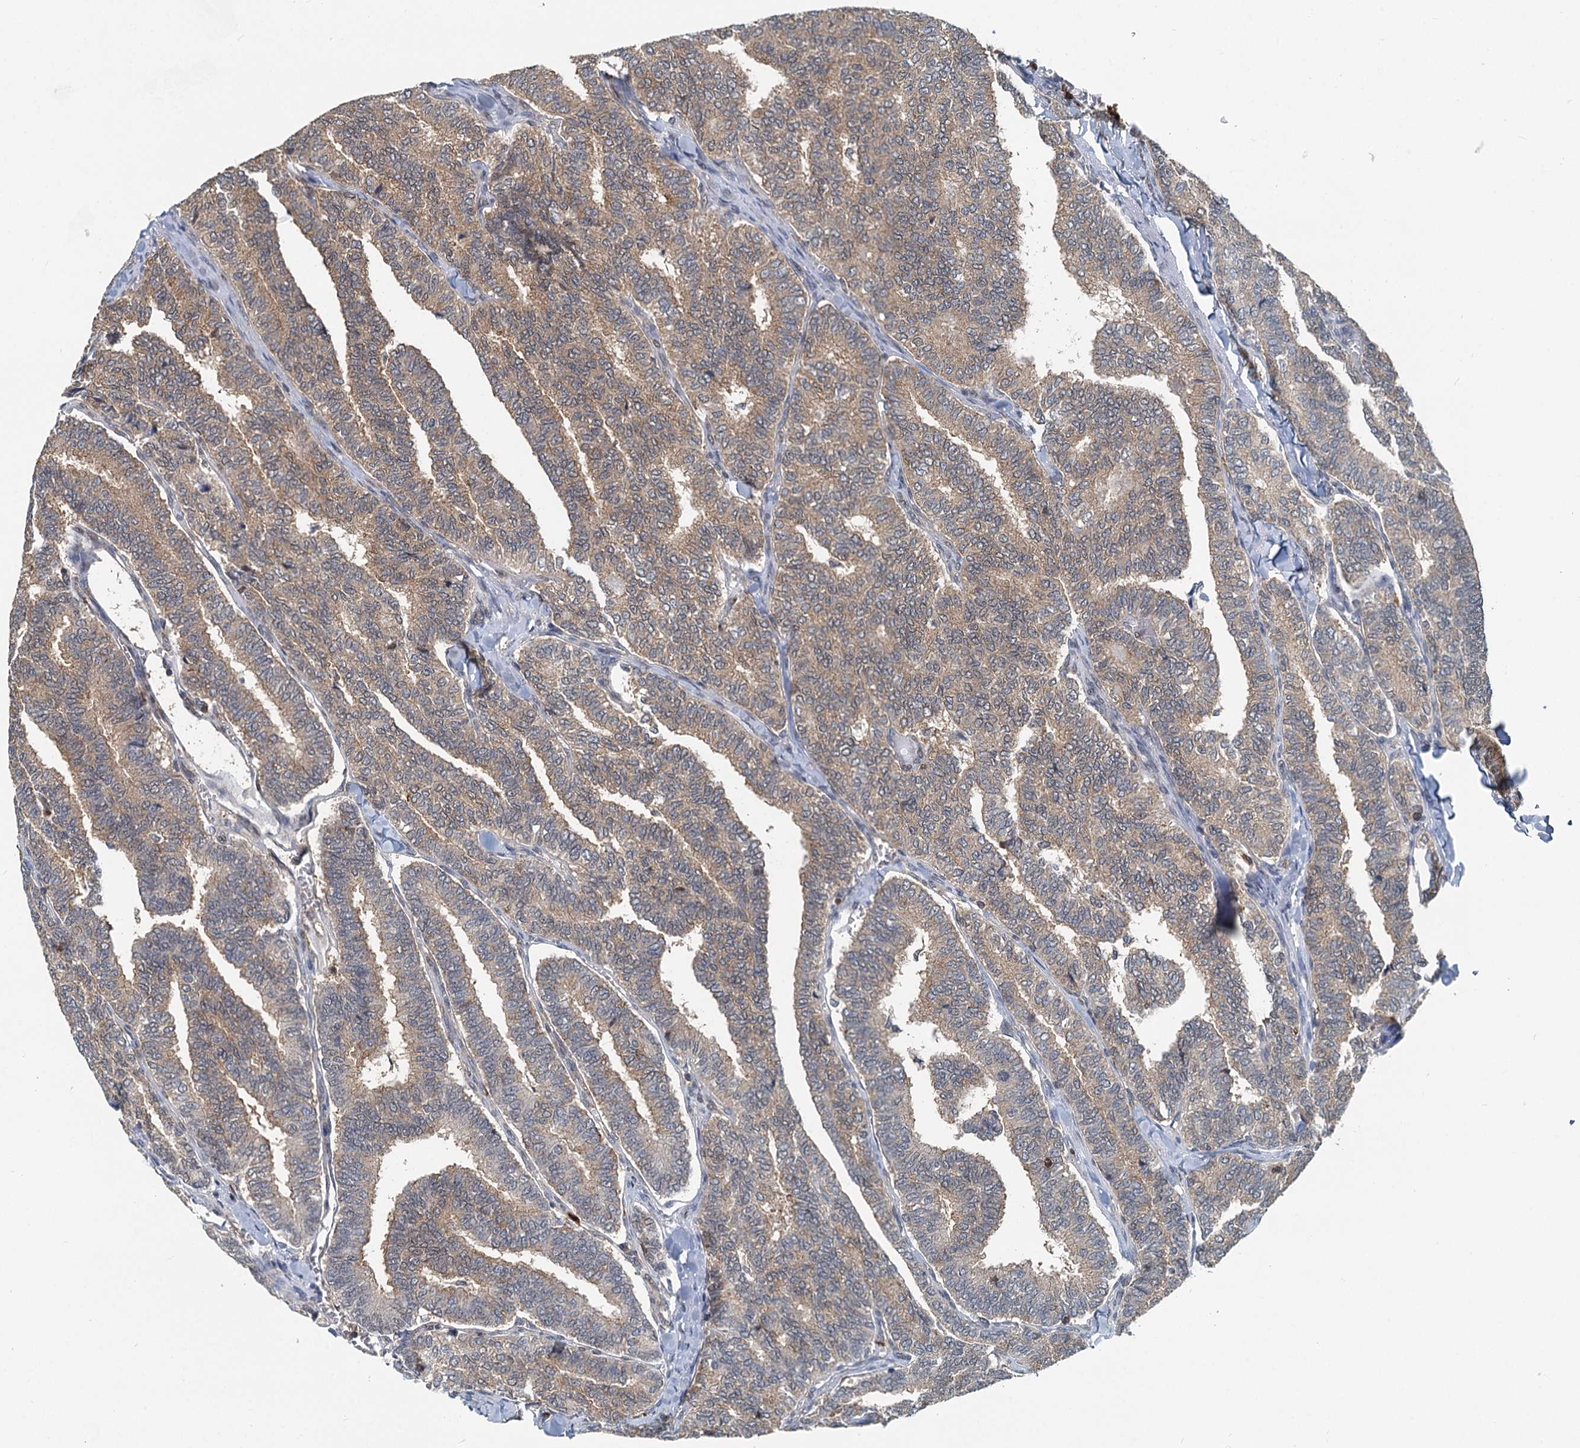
{"staining": {"intensity": "weak", "quantity": ">75%", "location": "cytoplasmic/membranous"}, "tissue": "thyroid cancer", "cell_type": "Tumor cells", "image_type": "cancer", "snomed": [{"axis": "morphology", "description": "Papillary adenocarcinoma, NOS"}, {"axis": "topography", "description": "Thyroid gland"}], "caption": "An IHC histopathology image of neoplastic tissue is shown. Protein staining in brown shows weak cytoplasmic/membranous positivity in papillary adenocarcinoma (thyroid) within tumor cells.", "gene": "GPI", "patient": {"sex": "female", "age": 35}}